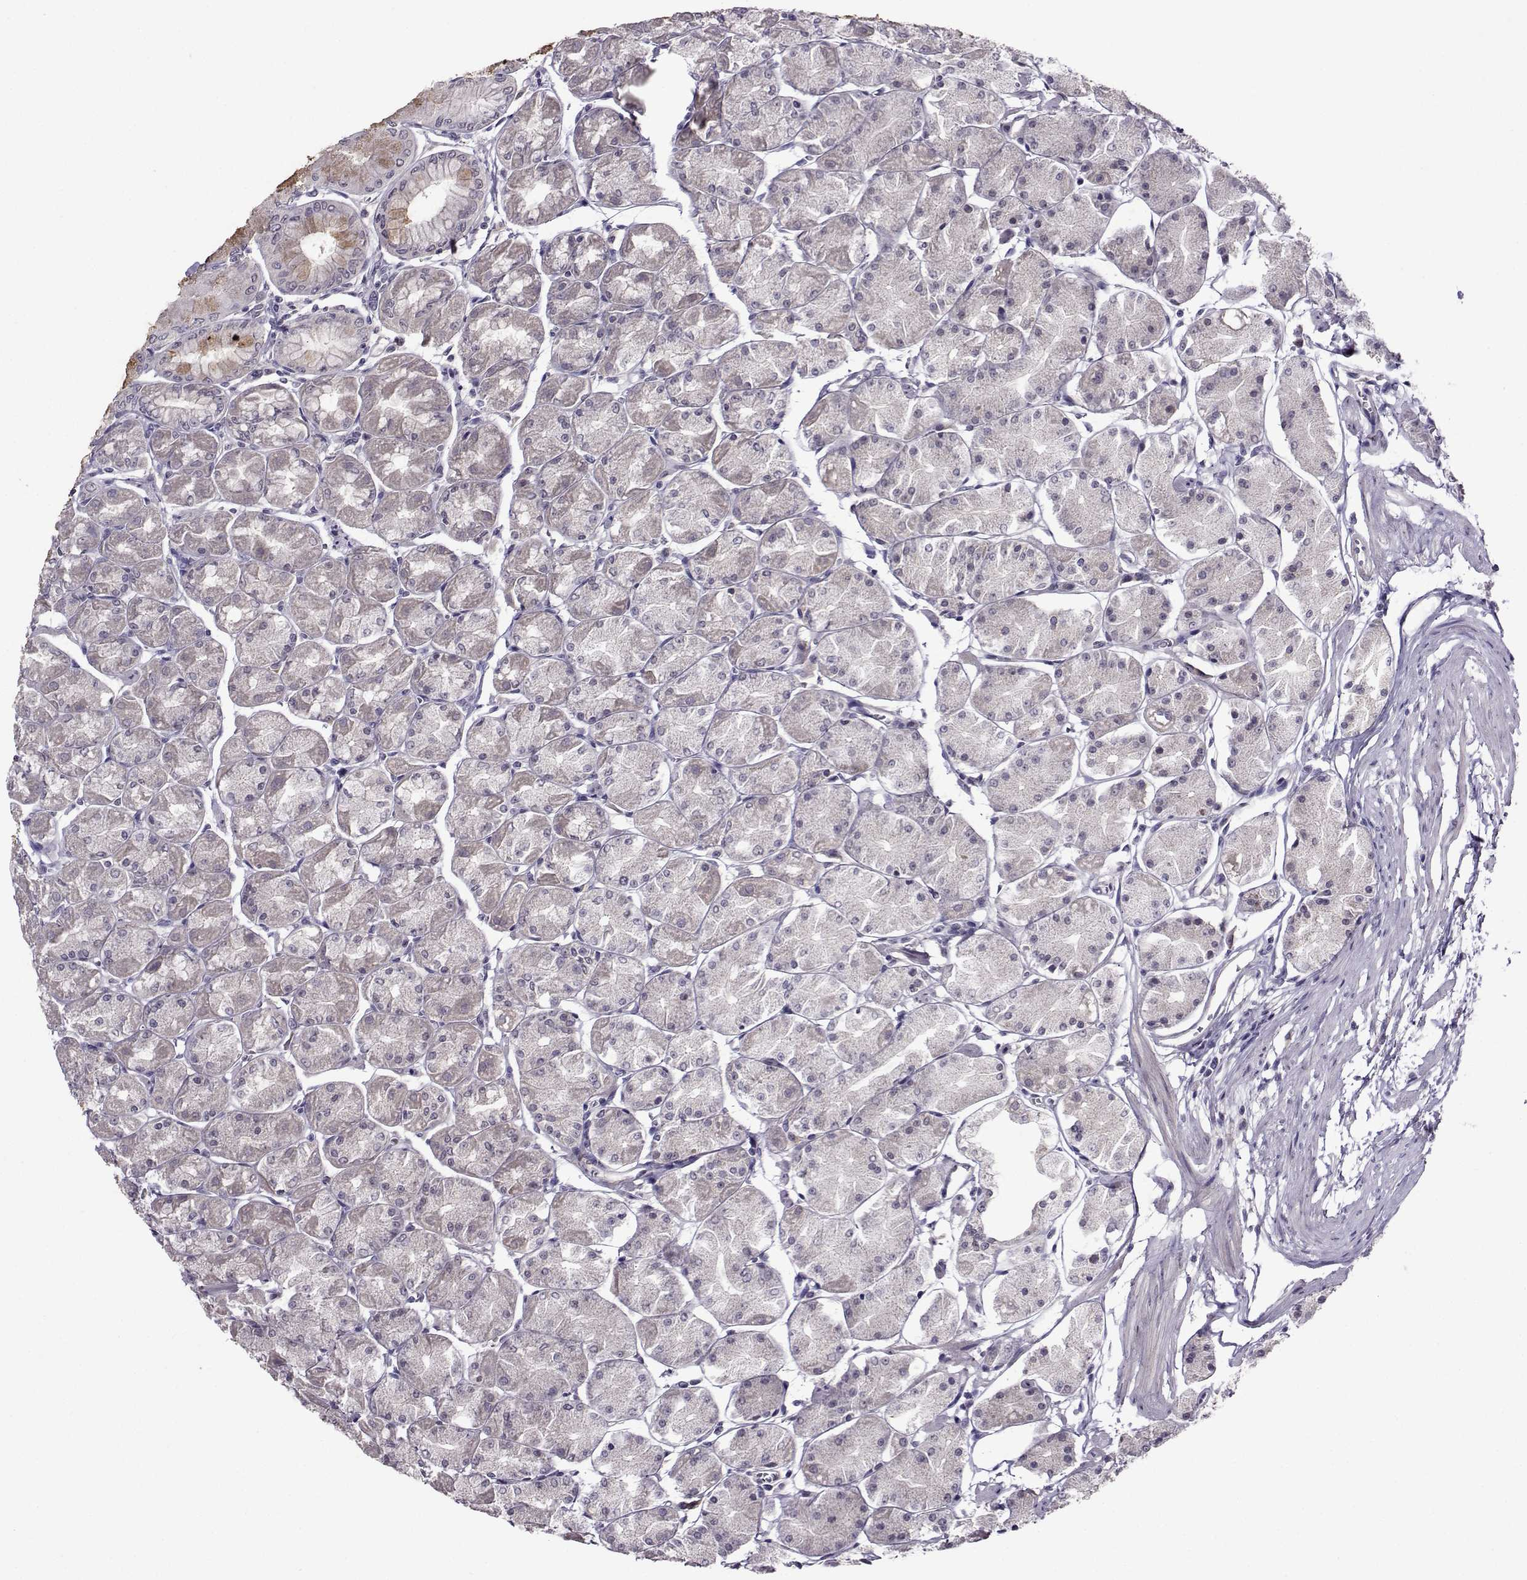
{"staining": {"intensity": "weak", "quantity": "<25%", "location": "cytoplasmic/membranous"}, "tissue": "stomach", "cell_type": "Glandular cells", "image_type": "normal", "snomed": [{"axis": "morphology", "description": "Normal tissue, NOS"}, {"axis": "topography", "description": "Stomach, upper"}], "caption": "Immunohistochemical staining of normal human stomach shows no significant staining in glandular cells. (DAB IHC, high magnification).", "gene": "DDX20", "patient": {"sex": "male", "age": 60}}